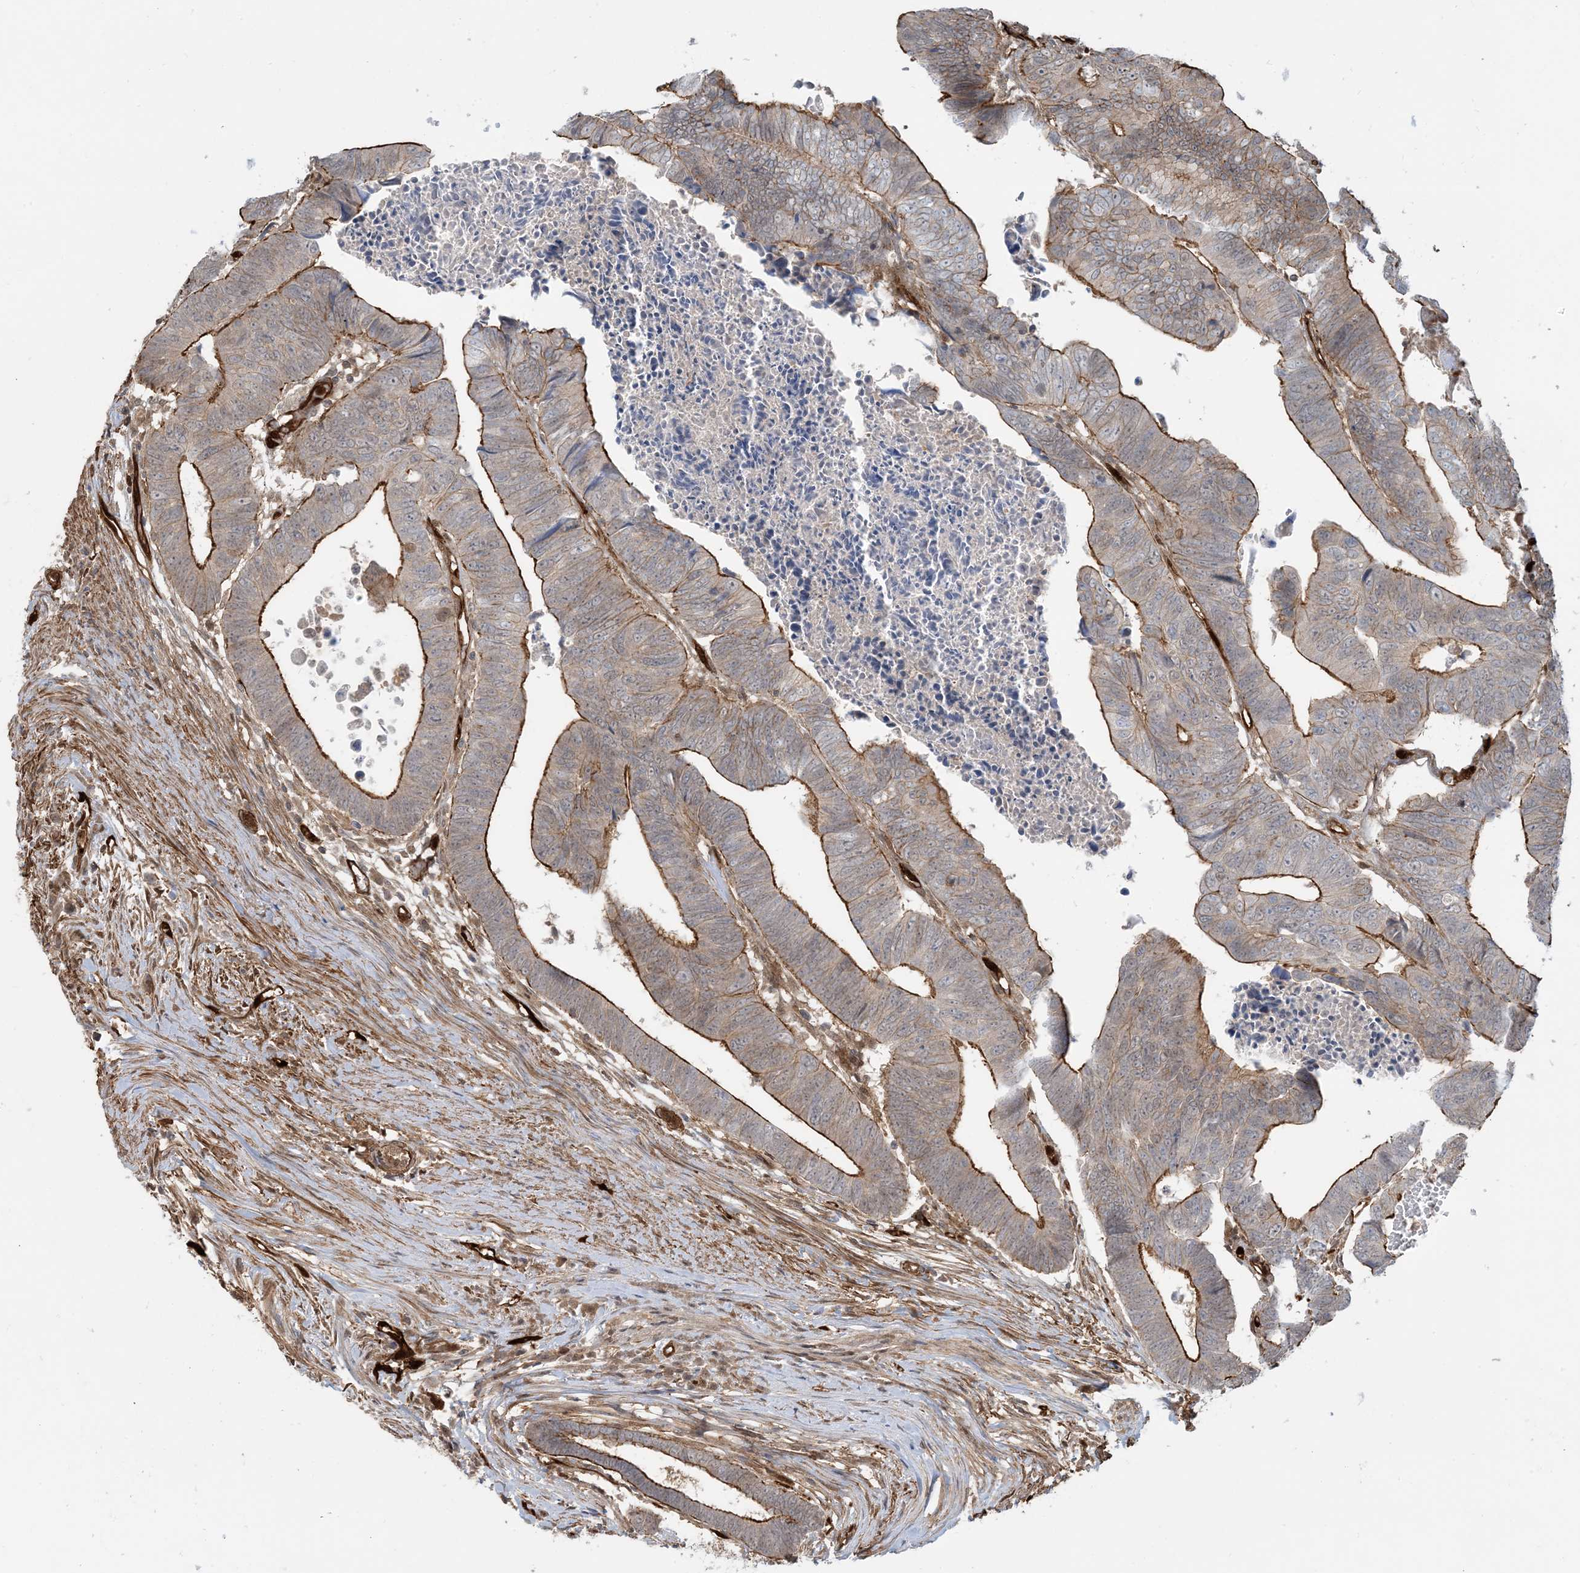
{"staining": {"intensity": "strong", "quantity": ">75%", "location": "cytoplasmic/membranous"}, "tissue": "colorectal cancer", "cell_type": "Tumor cells", "image_type": "cancer", "snomed": [{"axis": "morphology", "description": "Adenocarcinoma, NOS"}, {"axis": "topography", "description": "Rectum"}], "caption": "High-magnification brightfield microscopy of colorectal cancer (adenocarcinoma) stained with DAB (3,3'-diaminobenzidine) (brown) and counterstained with hematoxylin (blue). tumor cells exhibit strong cytoplasmic/membranous staining is present in approximately>75% of cells.", "gene": "PPM1F", "patient": {"sex": "female", "age": 65}}